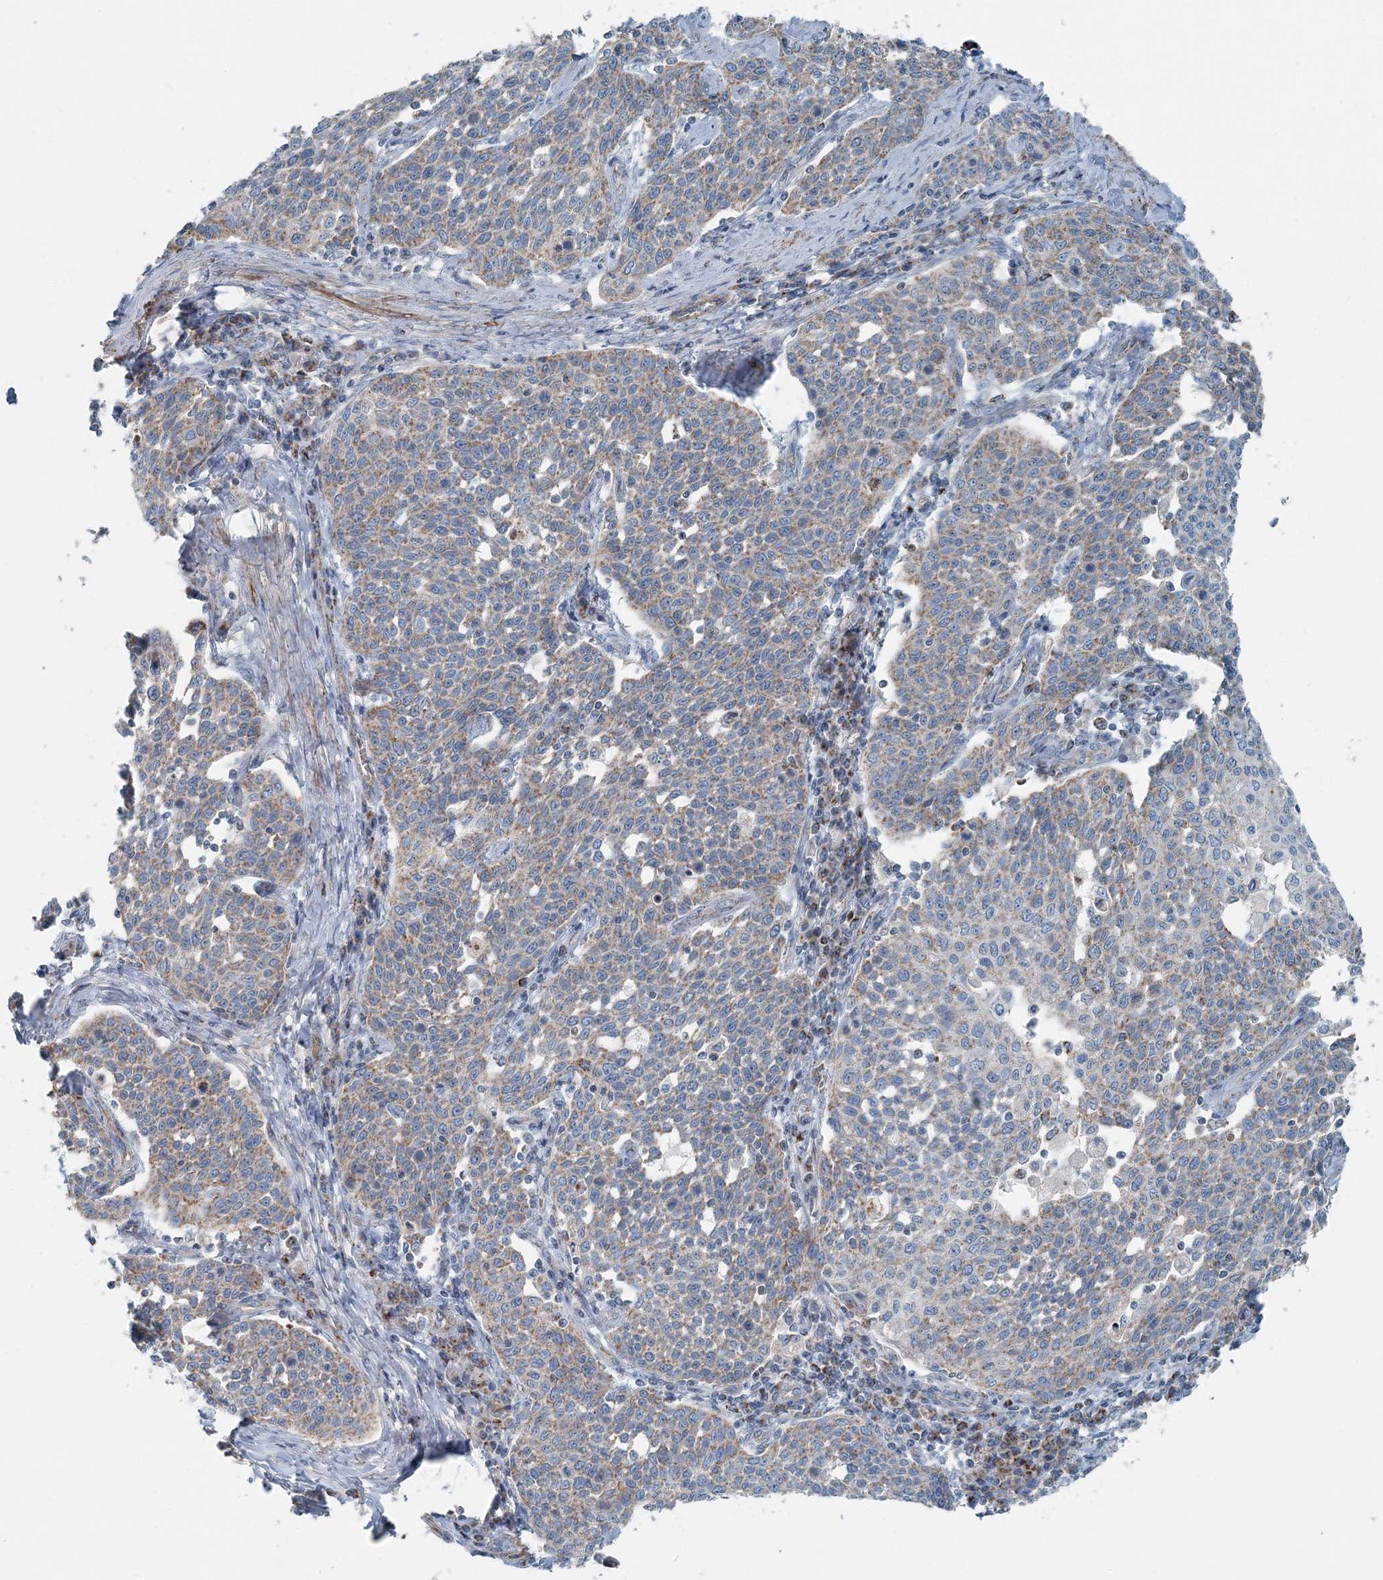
{"staining": {"intensity": "weak", "quantity": ">75%", "location": "cytoplasmic/membranous"}, "tissue": "cervical cancer", "cell_type": "Tumor cells", "image_type": "cancer", "snomed": [{"axis": "morphology", "description": "Squamous cell carcinoma, NOS"}, {"axis": "topography", "description": "Cervix"}], "caption": "Approximately >75% of tumor cells in human squamous cell carcinoma (cervical) demonstrate weak cytoplasmic/membranous protein staining as visualized by brown immunohistochemical staining.", "gene": "INTU", "patient": {"sex": "female", "age": 34}}